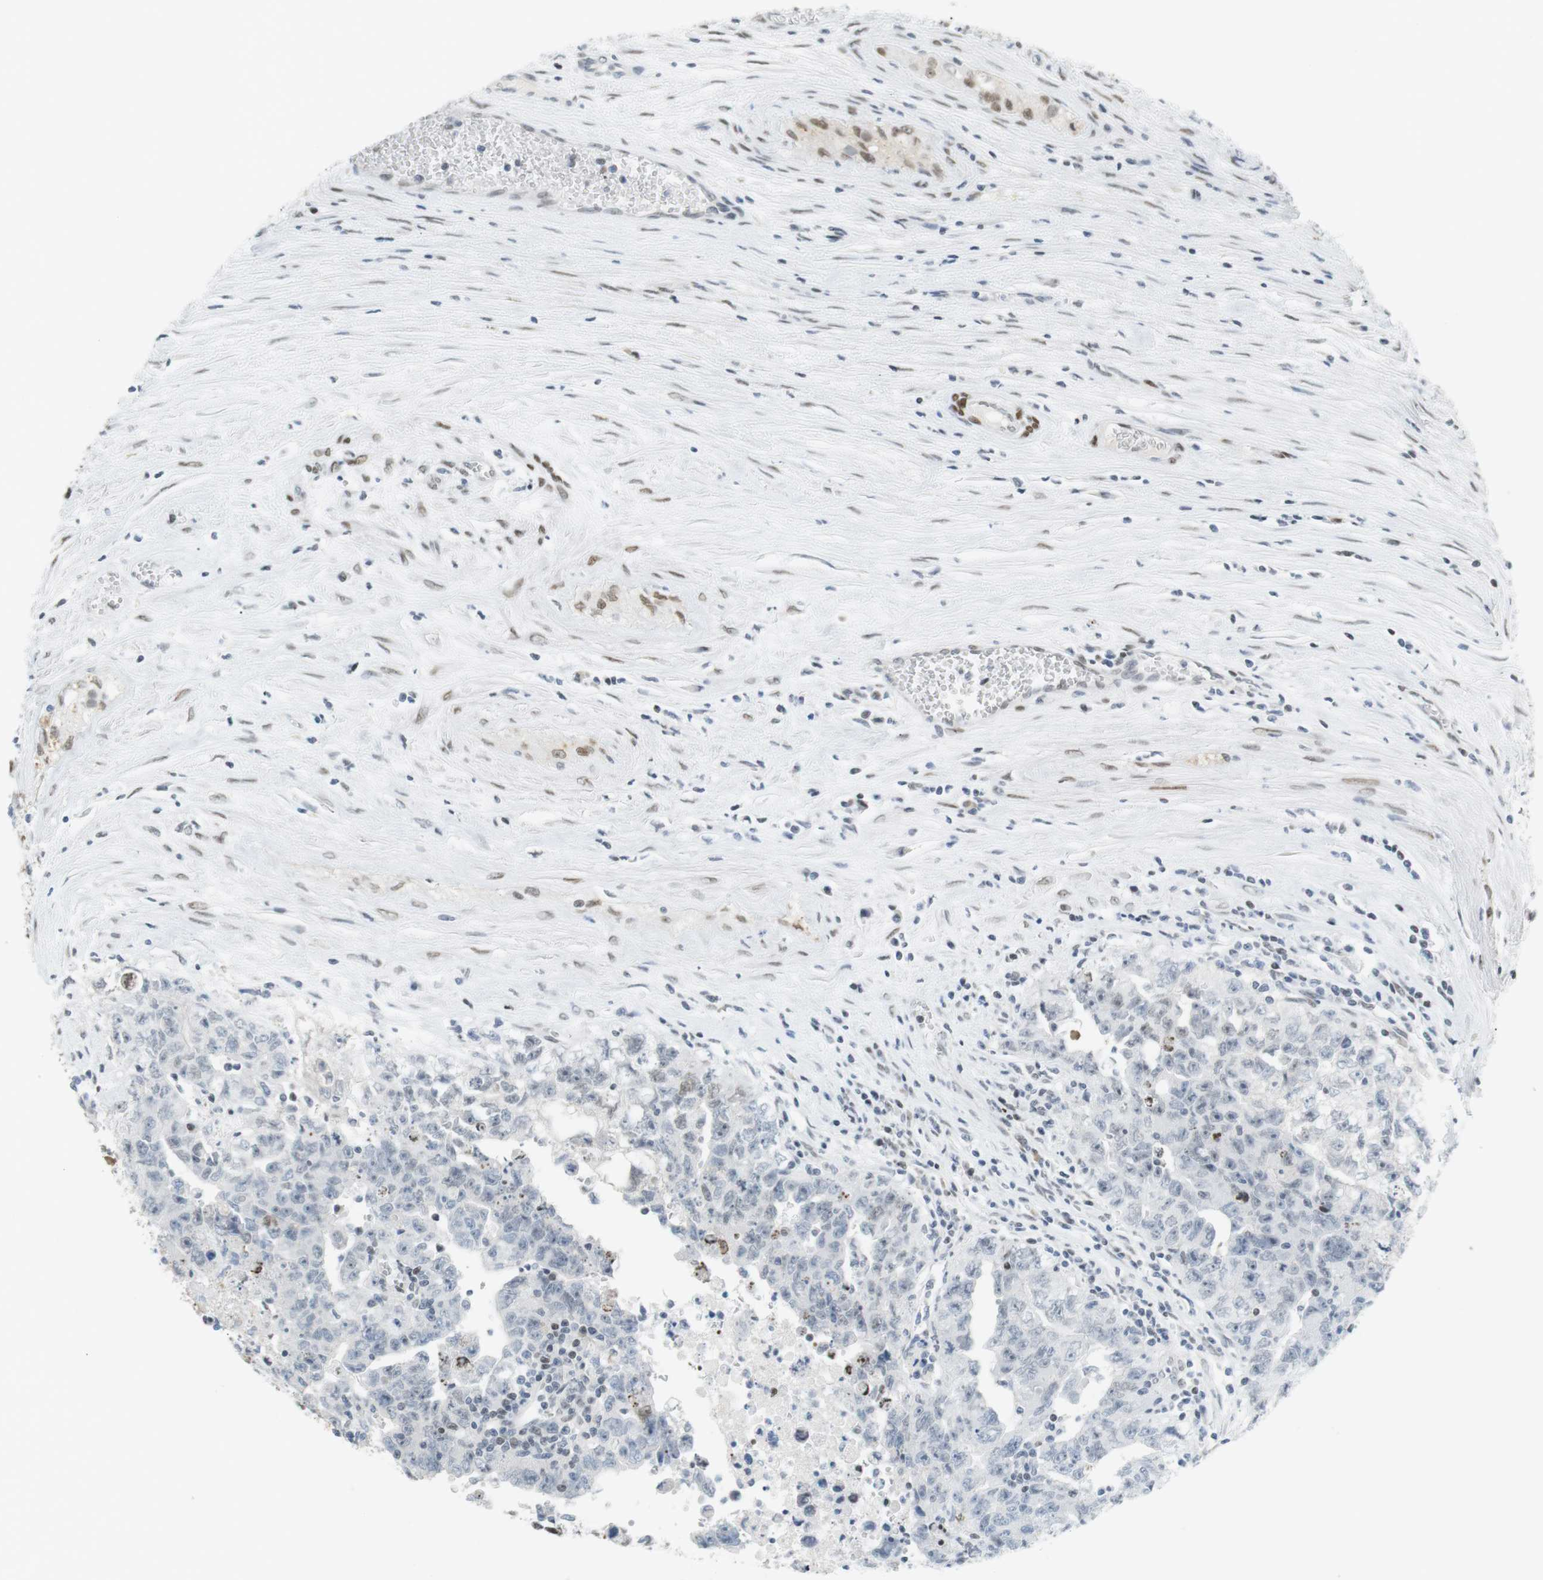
{"staining": {"intensity": "negative", "quantity": "none", "location": "none"}, "tissue": "testis cancer", "cell_type": "Tumor cells", "image_type": "cancer", "snomed": [{"axis": "morphology", "description": "Carcinoma, Embryonal, NOS"}, {"axis": "topography", "description": "Testis"}], "caption": "Human testis cancer stained for a protein using immunohistochemistry (IHC) reveals no positivity in tumor cells.", "gene": "BMI1", "patient": {"sex": "male", "age": 28}}